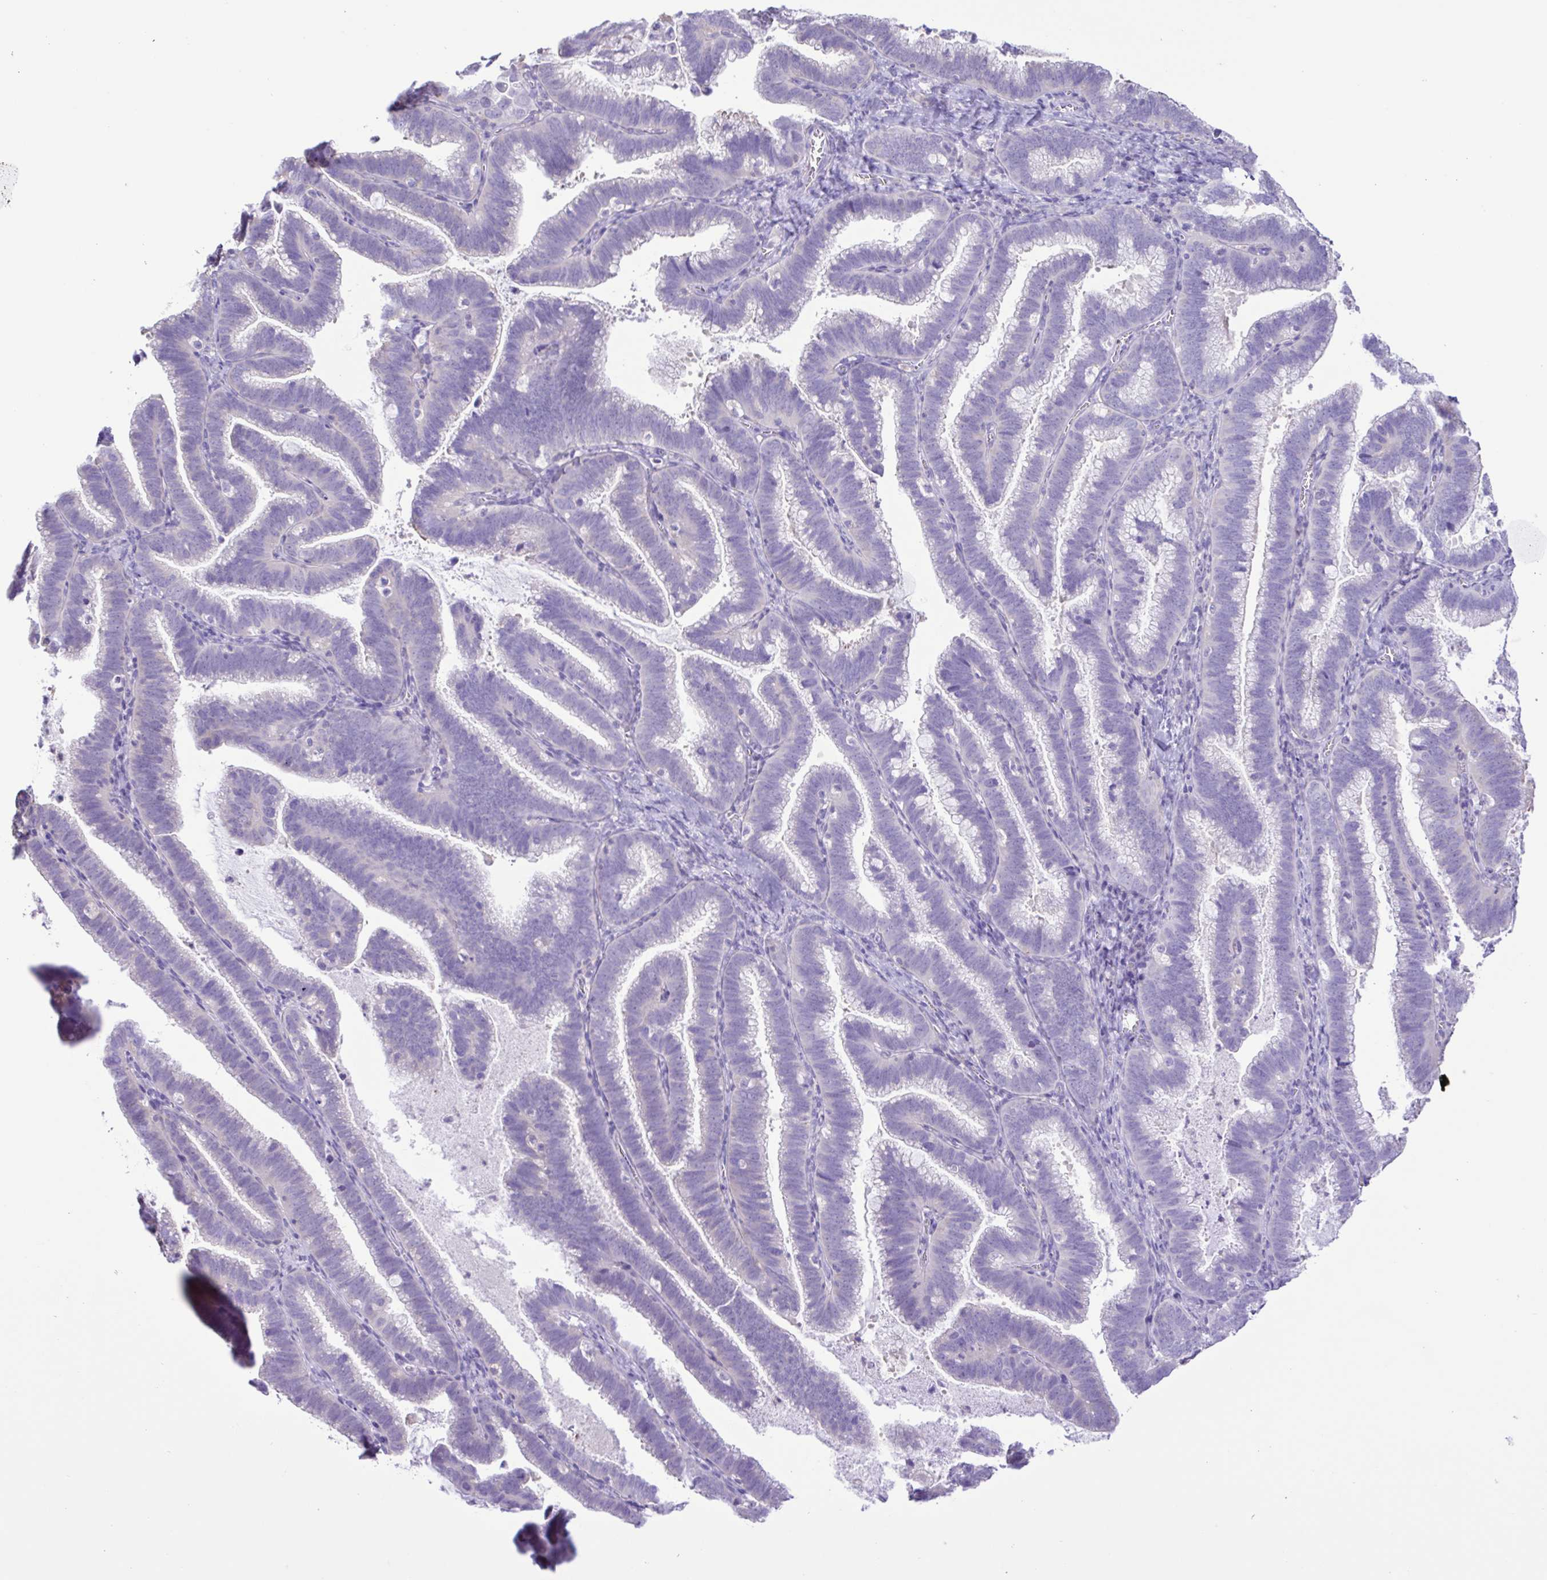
{"staining": {"intensity": "negative", "quantity": "none", "location": "none"}, "tissue": "cervical cancer", "cell_type": "Tumor cells", "image_type": "cancer", "snomed": [{"axis": "morphology", "description": "Adenocarcinoma, NOS"}, {"axis": "topography", "description": "Cervix"}], "caption": "Immunohistochemistry image of neoplastic tissue: human cervical cancer (adenocarcinoma) stained with DAB exhibits no significant protein staining in tumor cells. Nuclei are stained in blue.", "gene": "CYP17A1", "patient": {"sex": "female", "age": 61}}